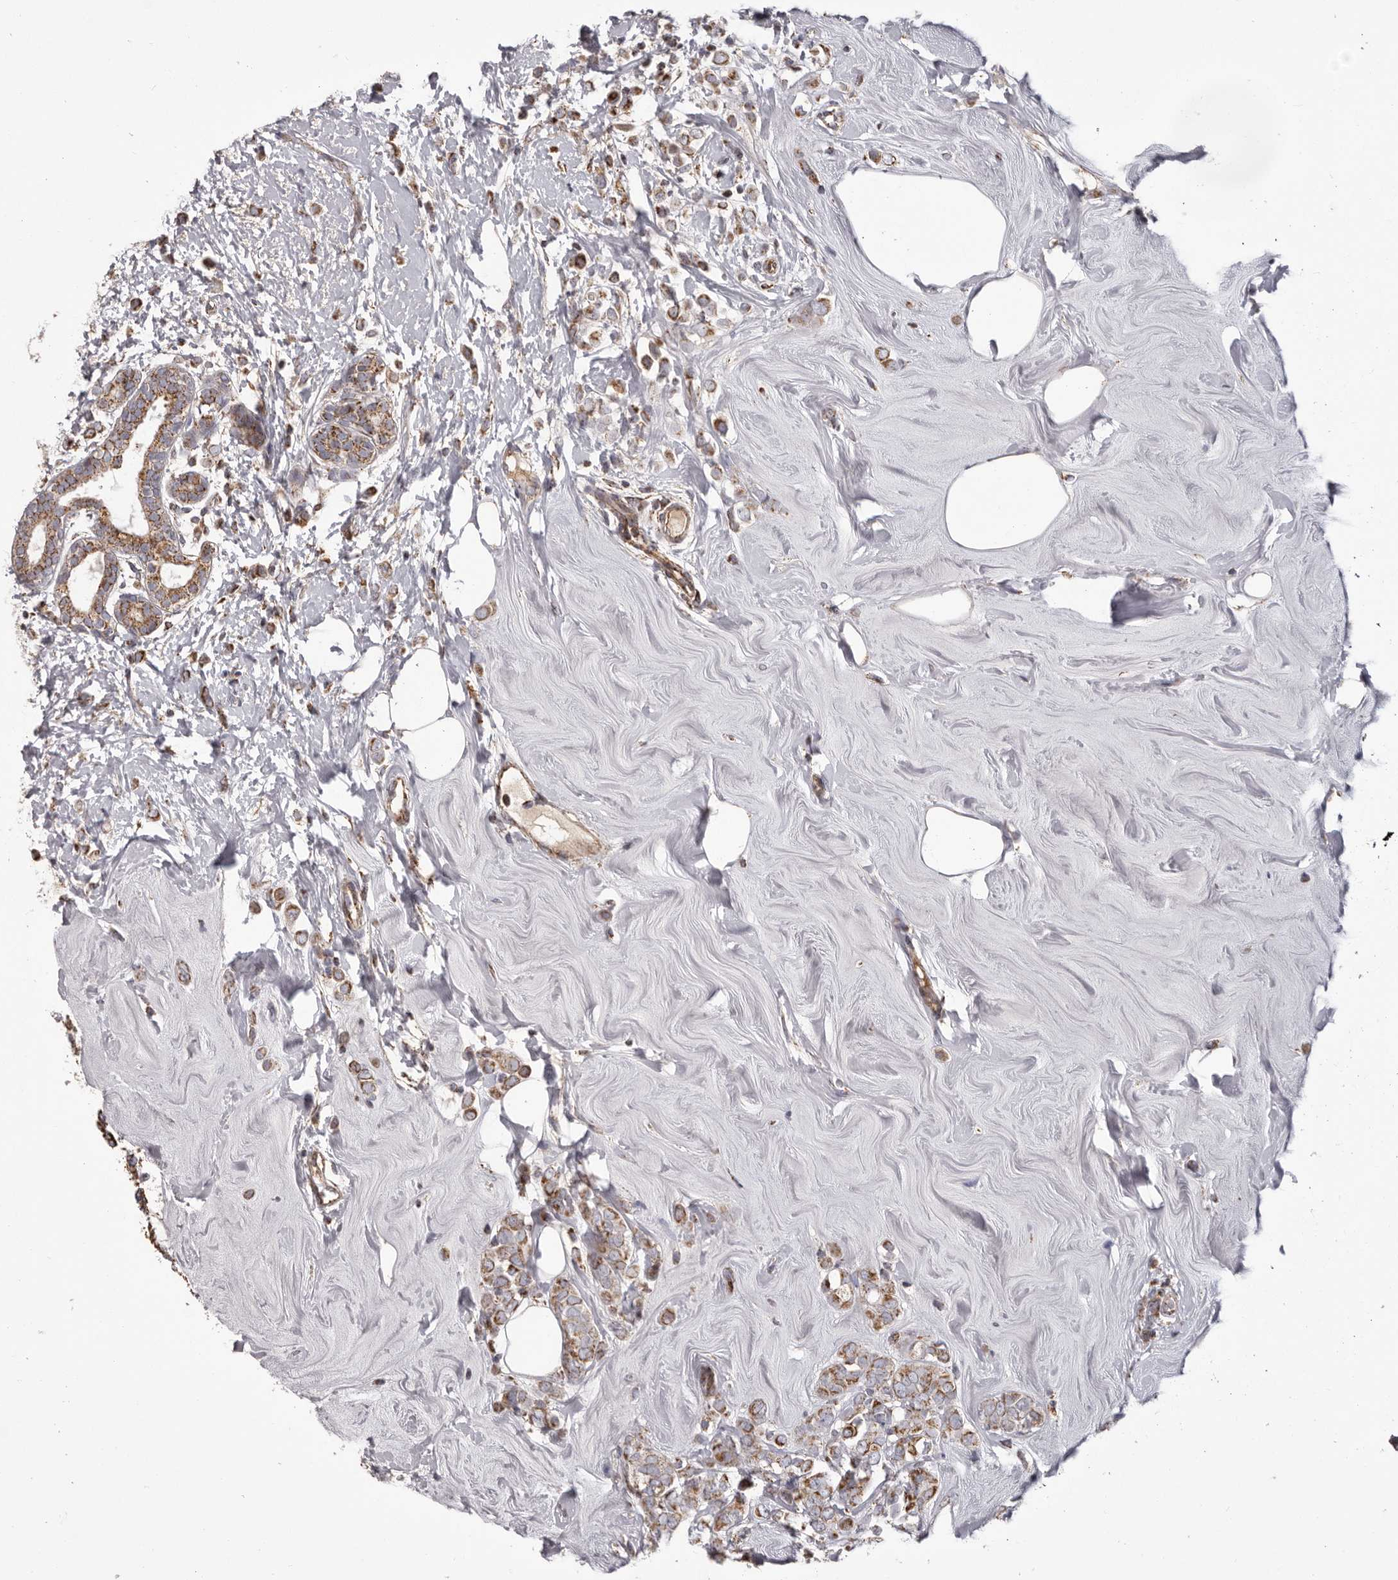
{"staining": {"intensity": "moderate", "quantity": ">75%", "location": "cytoplasmic/membranous"}, "tissue": "breast cancer", "cell_type": "Tumor cells", "image_type": "cancer", "snomed": [{"axis": "morphology", "description": "Lobular carcinoma"}, {"axis": "topography", "description": "Breast"}], "caption": "Breast cancer stained for a protein (brown) exhibits moderate cytoplasmic/membranous positive staining in about >75% of tumor cells.", "gene": "CHRM2", "patient": {"sex": "female", "age": 47}}